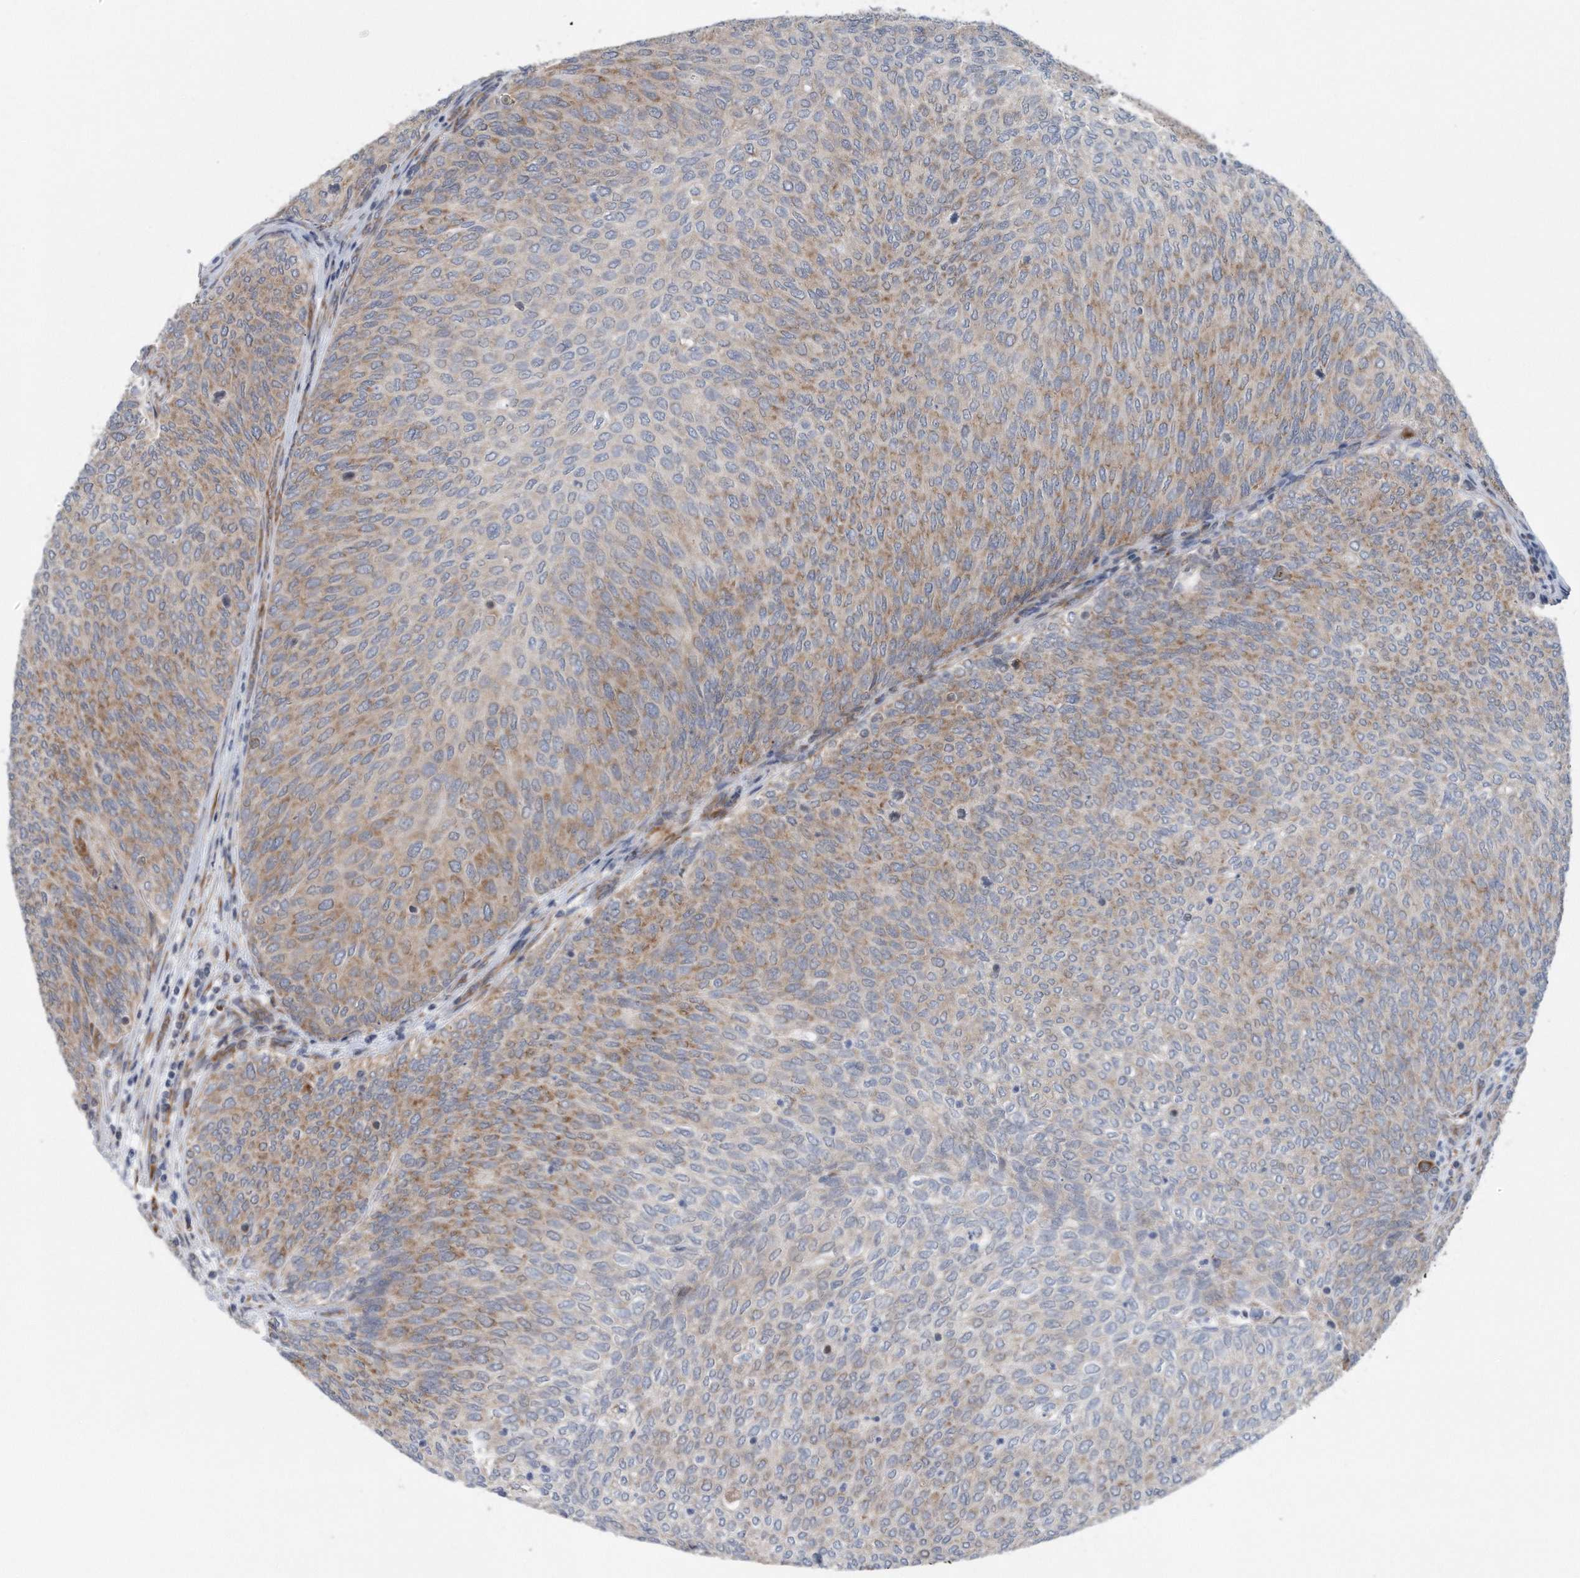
{"staining": {"intensity": "moderate", "quantity": "25%-75%", "location": "cytoplasmic/membranous"}, "tissue": "urothelial cancer", "cell_type": "Tumor cells", "image_type": "cancer", "snomed": [{"axis": "morphology", "description": "Urothelial carcinoma, Low grade"}, {"axis": "topography", "description": "Urinary bladder"}], "caption": "Tumor cells show medium levels of moderate cytoplasmic/membranous expression in about 25%-75% of cells in human urothelial cancer.", "gene": "RPL26L1", "patient": {"sex": "female", "age": 79}}